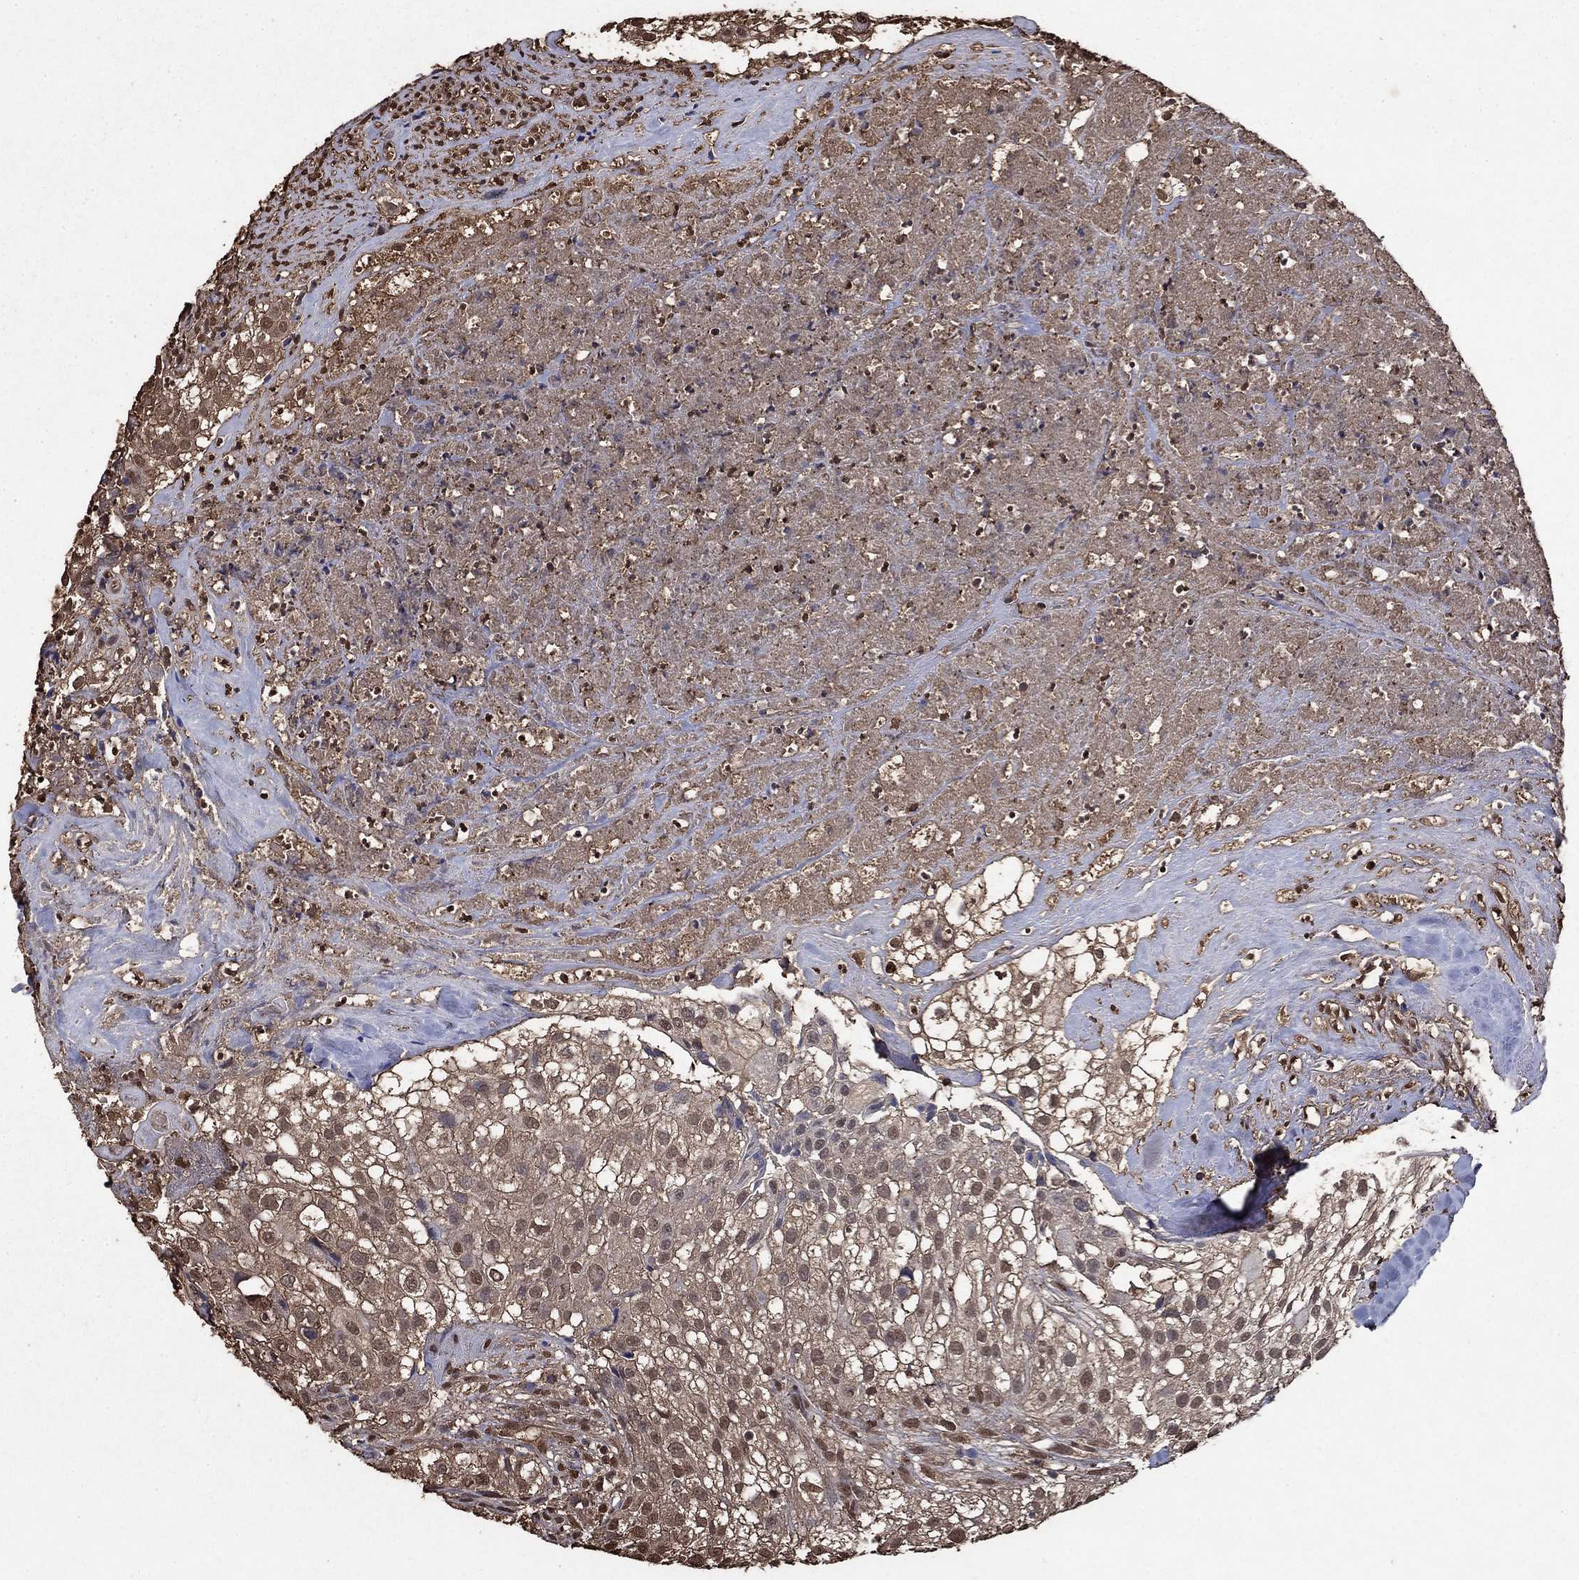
{"staining": {"intensity": "moderate", "quantity": "25%-75%", "location": "nuclear"}, "tissue": "urothelial cancer", "cell_type": "Tumor cells", "image_type": "cancer", "snomed": [{"axis": "morphology", "description": "Urothelial carcinoma, High grade"}, {"axis": "topography", "description": "Urinary bladder"}], "caption": "This is a photomicrograph of IHC staining of urothelial cancer, which shows moderate staining in the nuclear of tumor cells.", "gene": "GAPDH", "patient": {"sex": "female", "age": 79}}